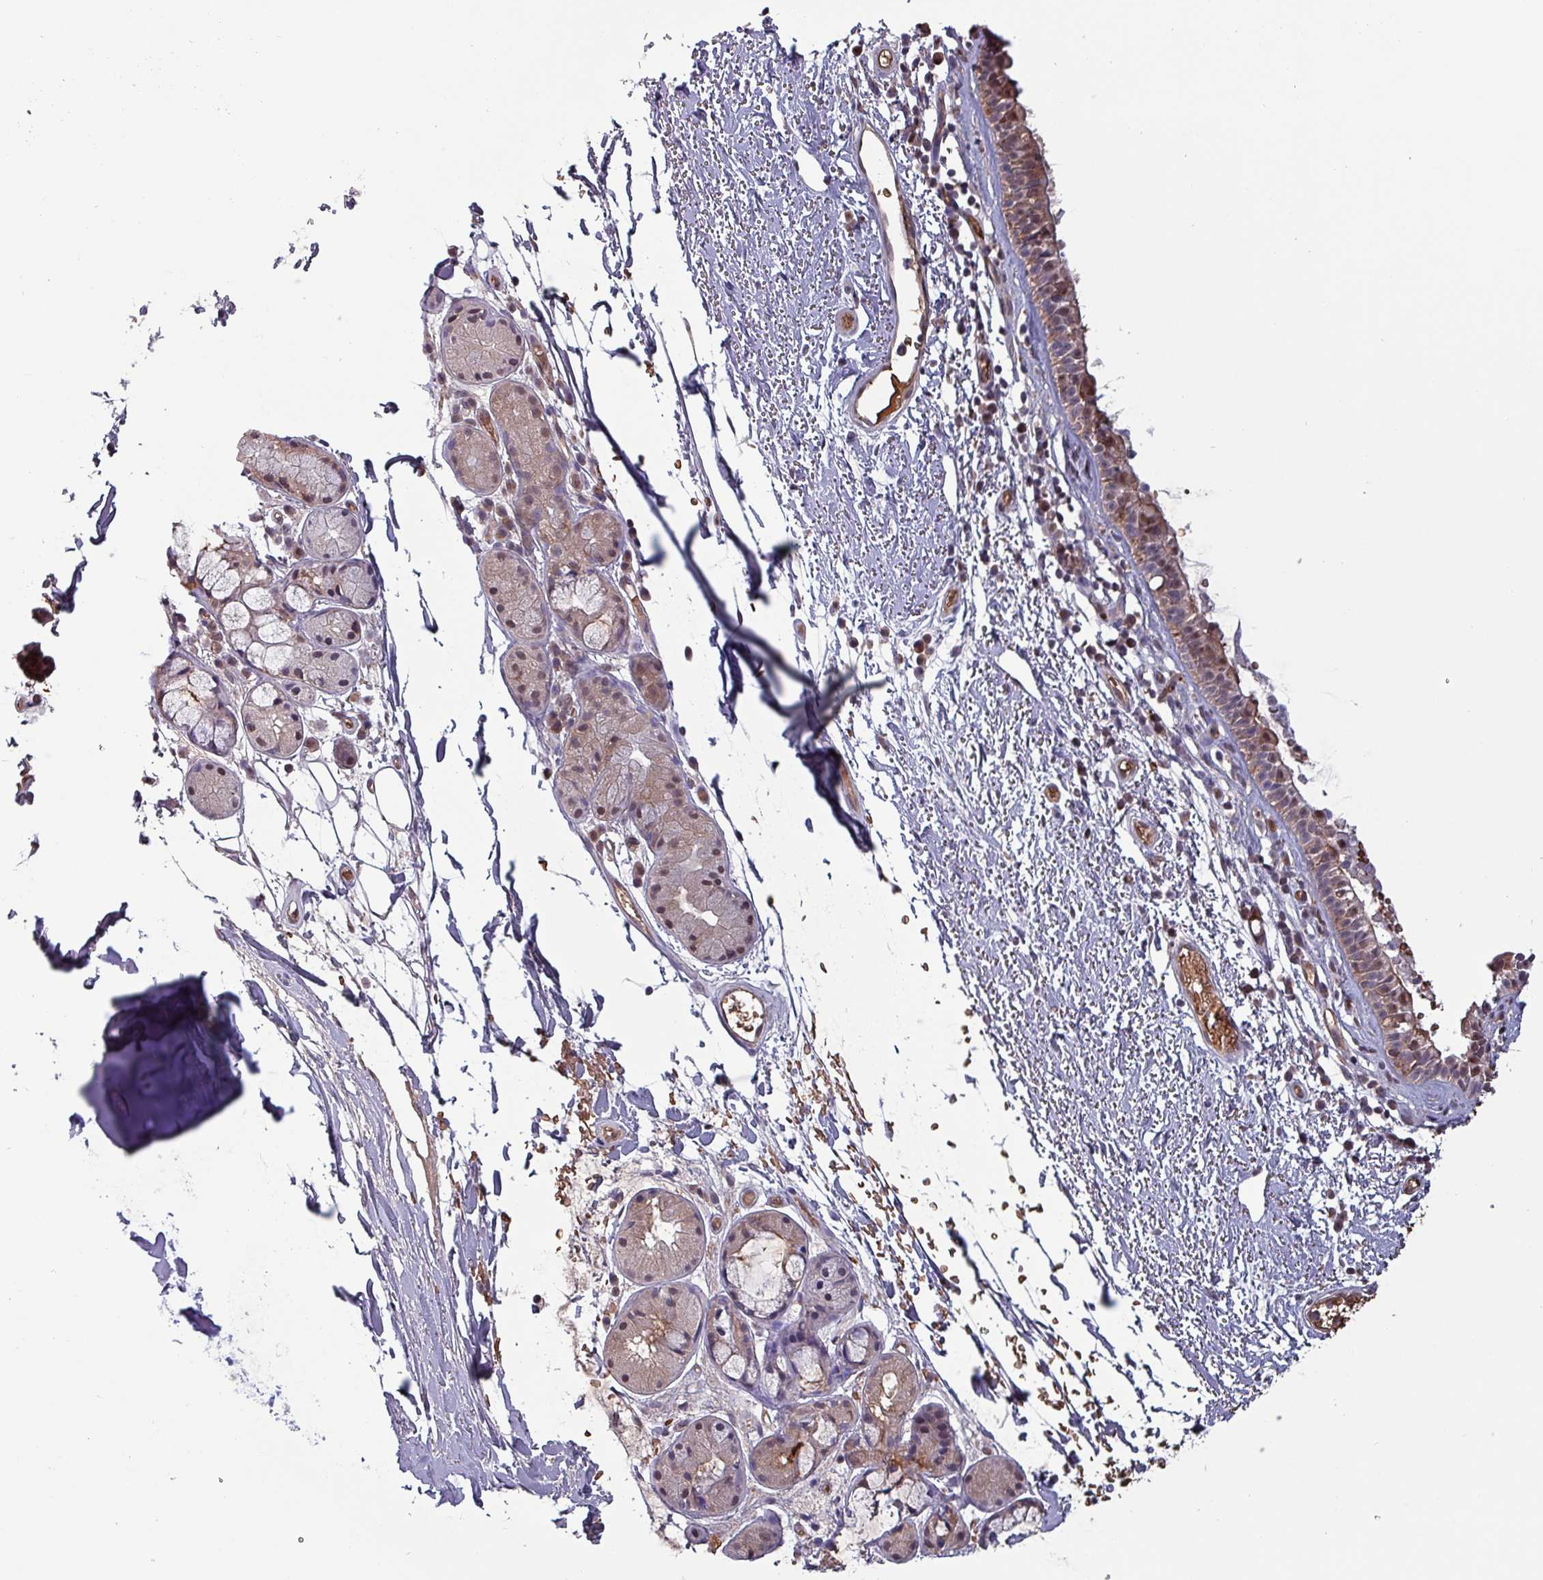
{"staining": {"intensity": "moderate", "quantity": "25%-75%", "location": "cytoplasmic/membranous,nuclear"}, "tissue": "nasopharynx", "cell_type": "Respiratory epithelial cells", "image_type": "normal", "snomed": [{"axis": "morphology", "description": "Normal tissue, NOS"}, {"axis": "topography", "description": "Cartilage tissue"}, {"axis": "topography", "description": "Nasopharynx"}], "caption": "High-power microscopy captured an immunohistochemistry micrograph of unremarkable nasopharynx, revealing moderate cytoplasmic/membranous,nuclear staining in approximately 25%-75% of respiratory epithelial cells.", "gene": "PSMB8", "patient": {"sex": "male", "age": 56}}